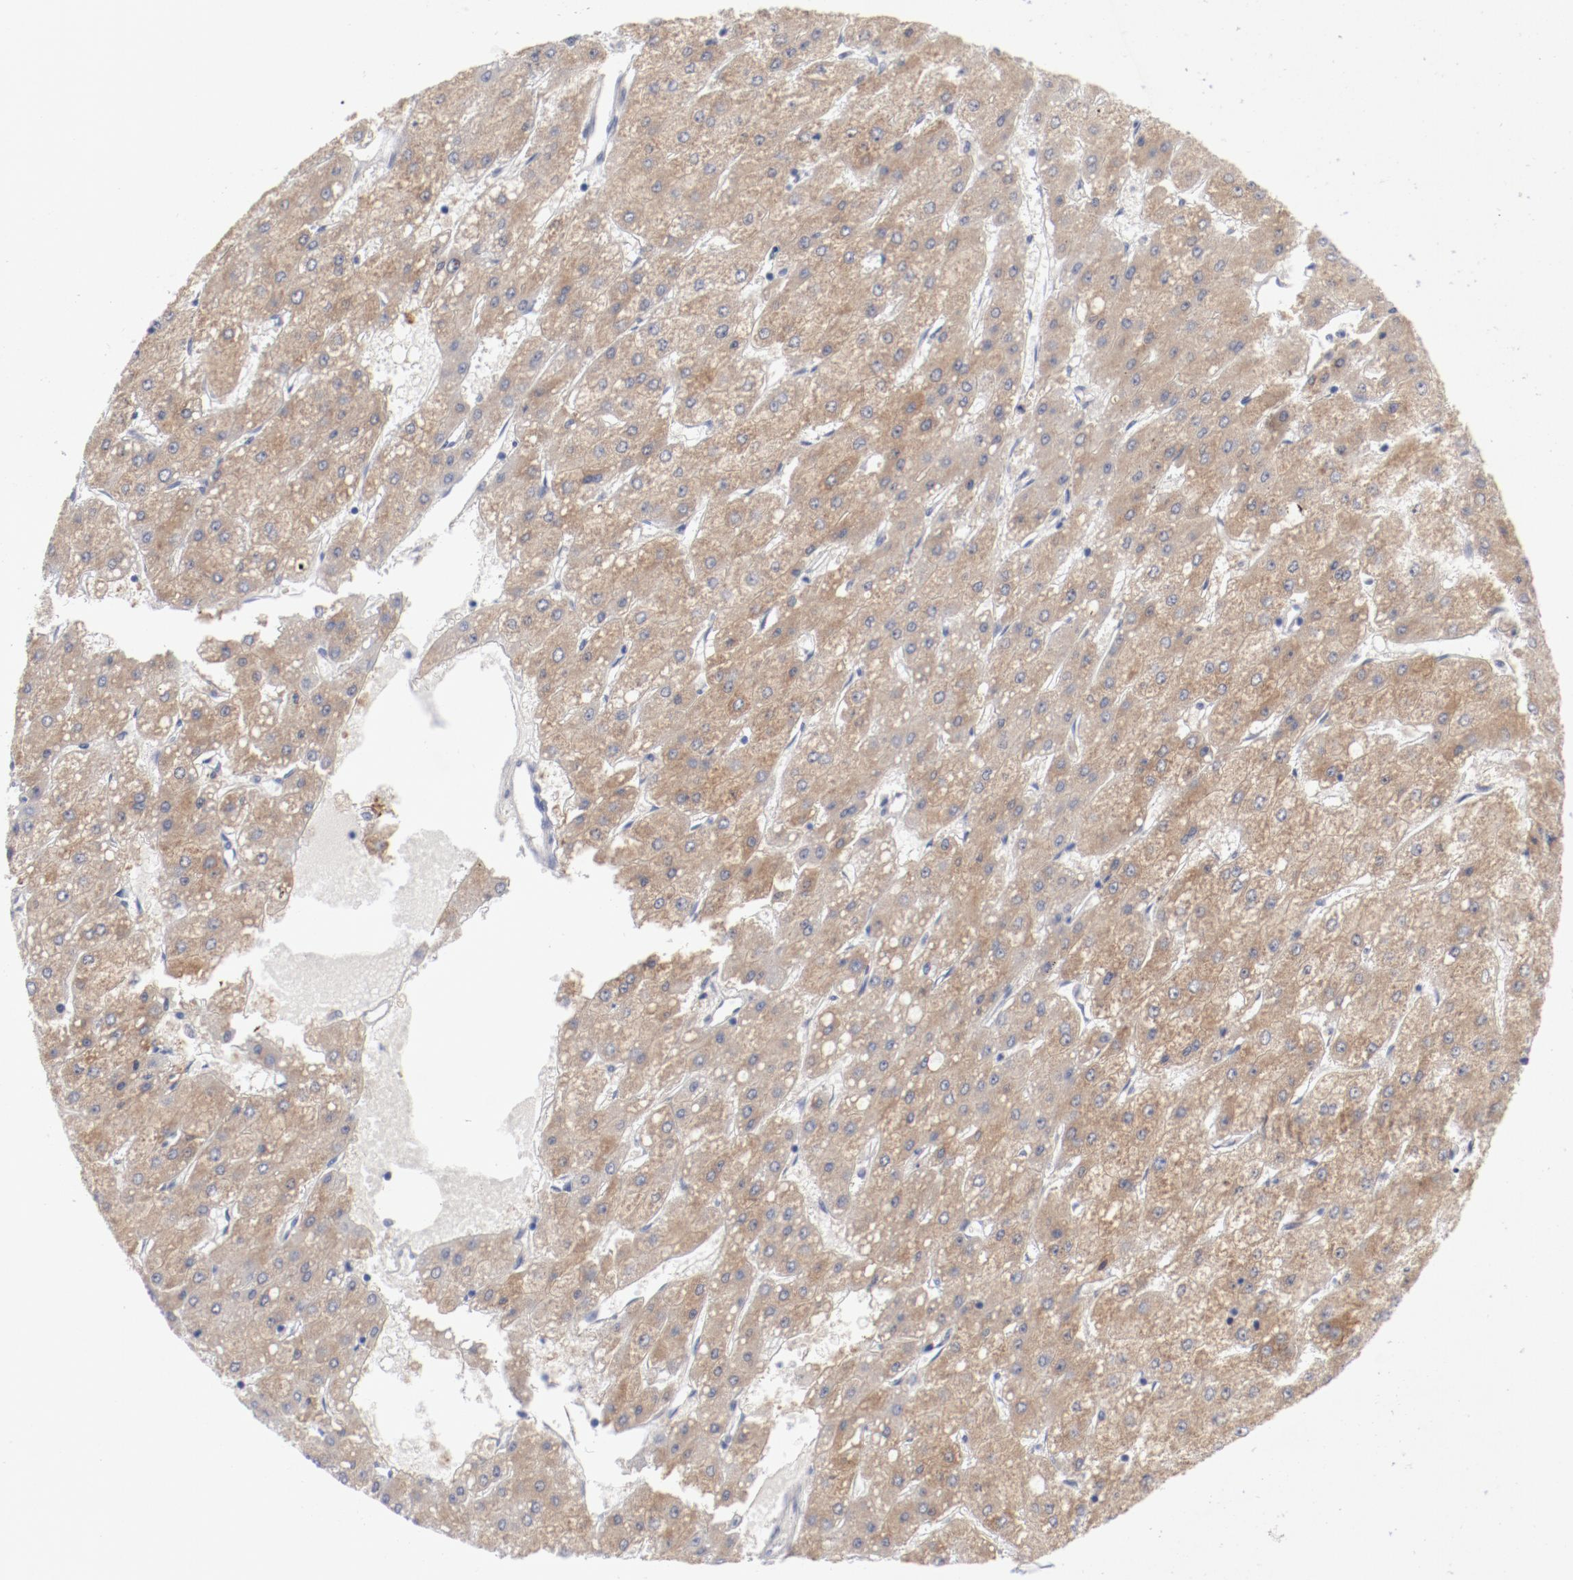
{"staining": {"intensity": "moderate", "quantity": ">75%", "location": "cytoplasmic/membranous"}, "tissue": "liver cancer", "cell_type": "Tumor cells", "image_type": "cancer", "snomed": [{"axis": "morphology", "description": "Carcinoma, Hepatocellular, NOS"}, {"axis": "topography", "description": "Liver"}], "caption": "Immunohistochemistry (IHC) of liver cancer demonstrates medium levels of moderate cytoplasmic/membranous expression in approximately >75% of tumor cells.", "gene": "SH3BGR", "patient": {"sex": "female", "age": 52}}